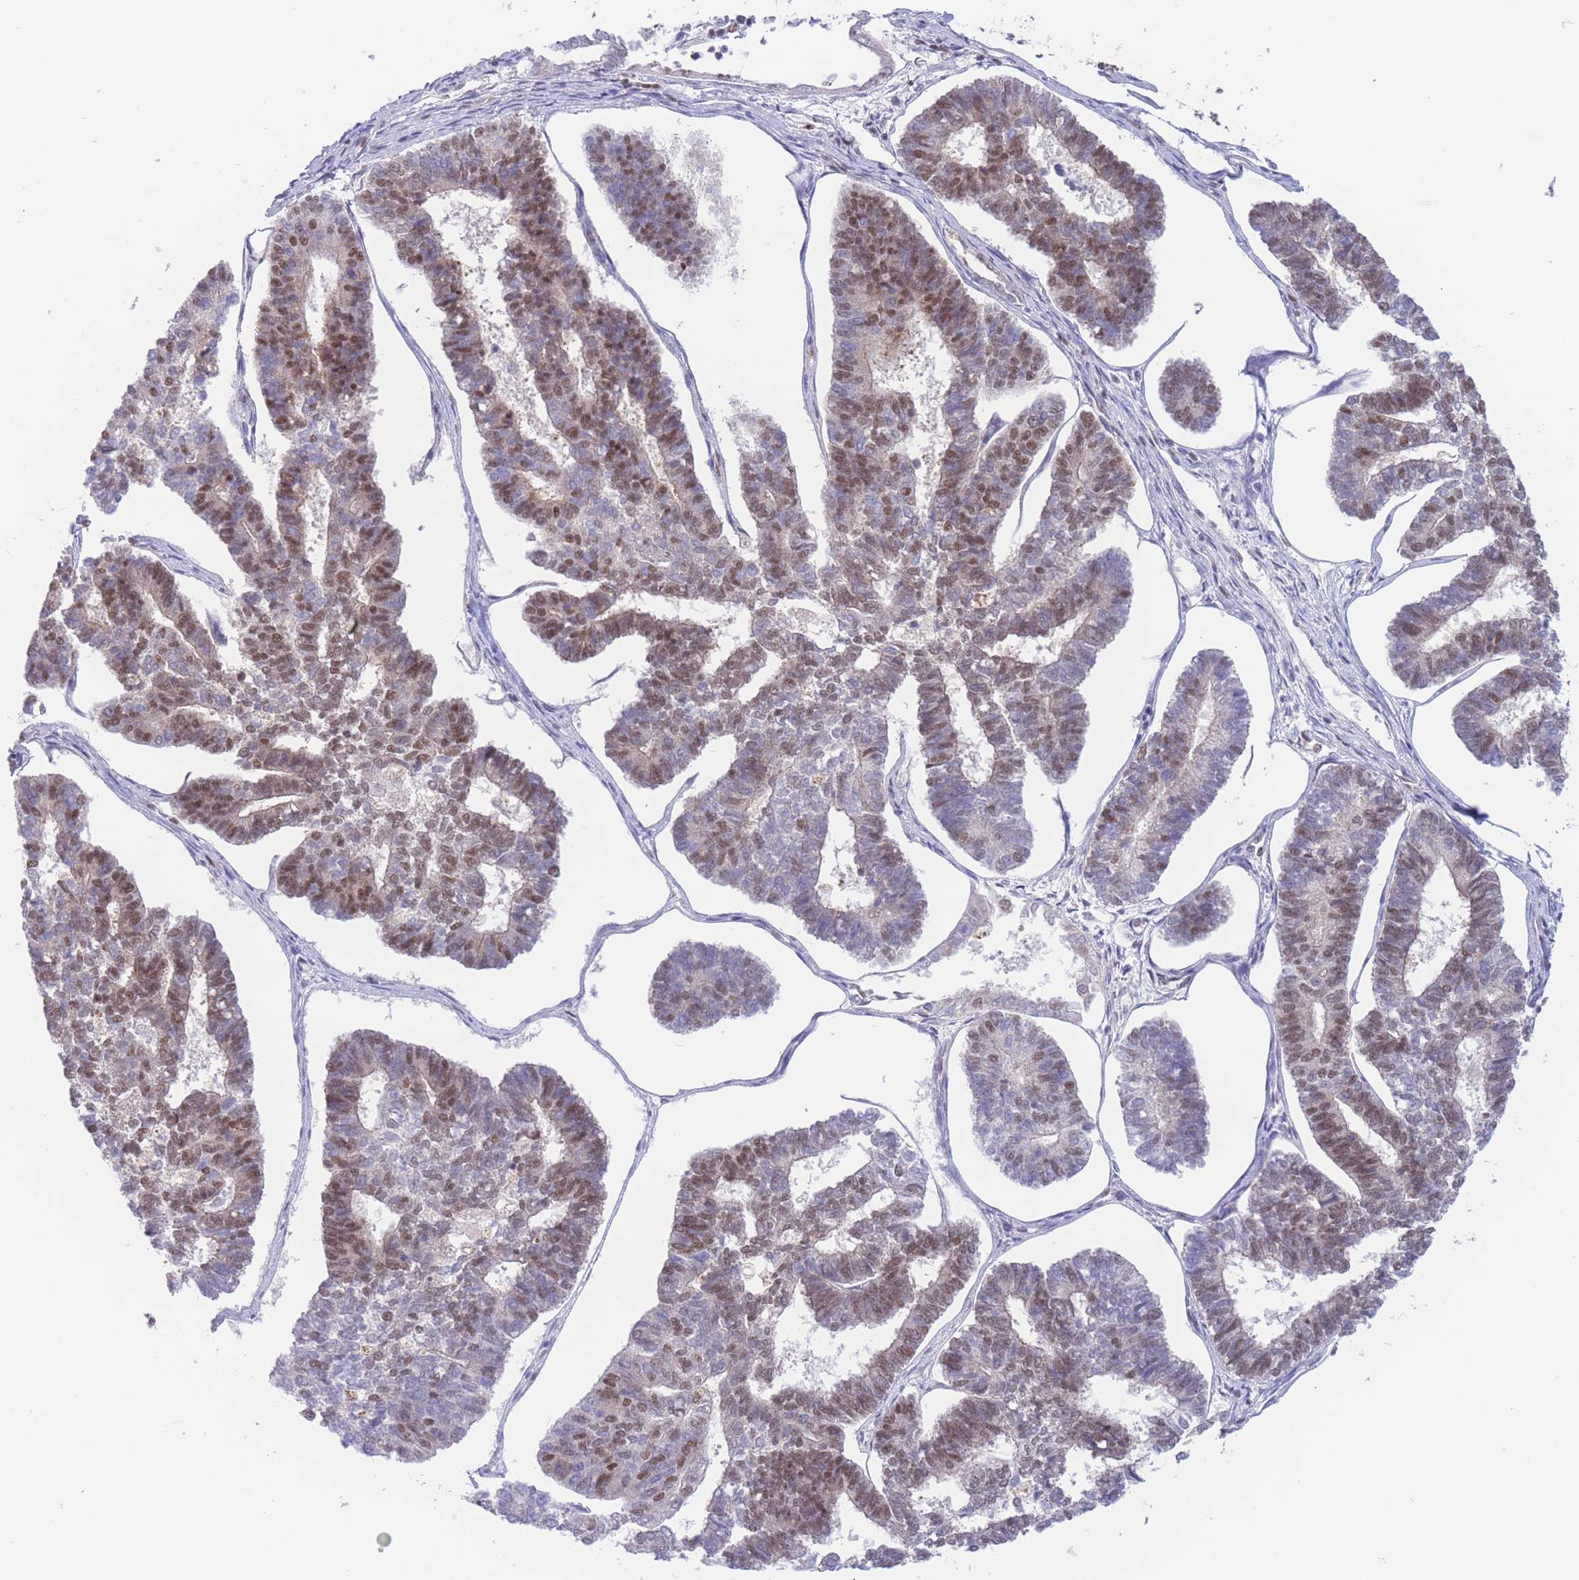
{"staining": {"intensity": "moderate", "quantity": "25%-75%", "location": "nuclear"}, "tissue": "endometrial cancer", "cell_type": "Tumor cells", "image_type": "cancer", "snomed": [{"axis": "morphology", "description": "Adenocarcinoma, NOS"}, {"axis": "topography", "description": "Endometrium"}], "caption": "Immunohistochemistry histopathology image of endometrial adenocarcinoma stained for a protein (brown), which exhibits medium levels of moderate nuclear positivity in about 25%-75% of tumor cells.", "gene": "SMAD9", "patient": {"sex": "female", "age": 70}}